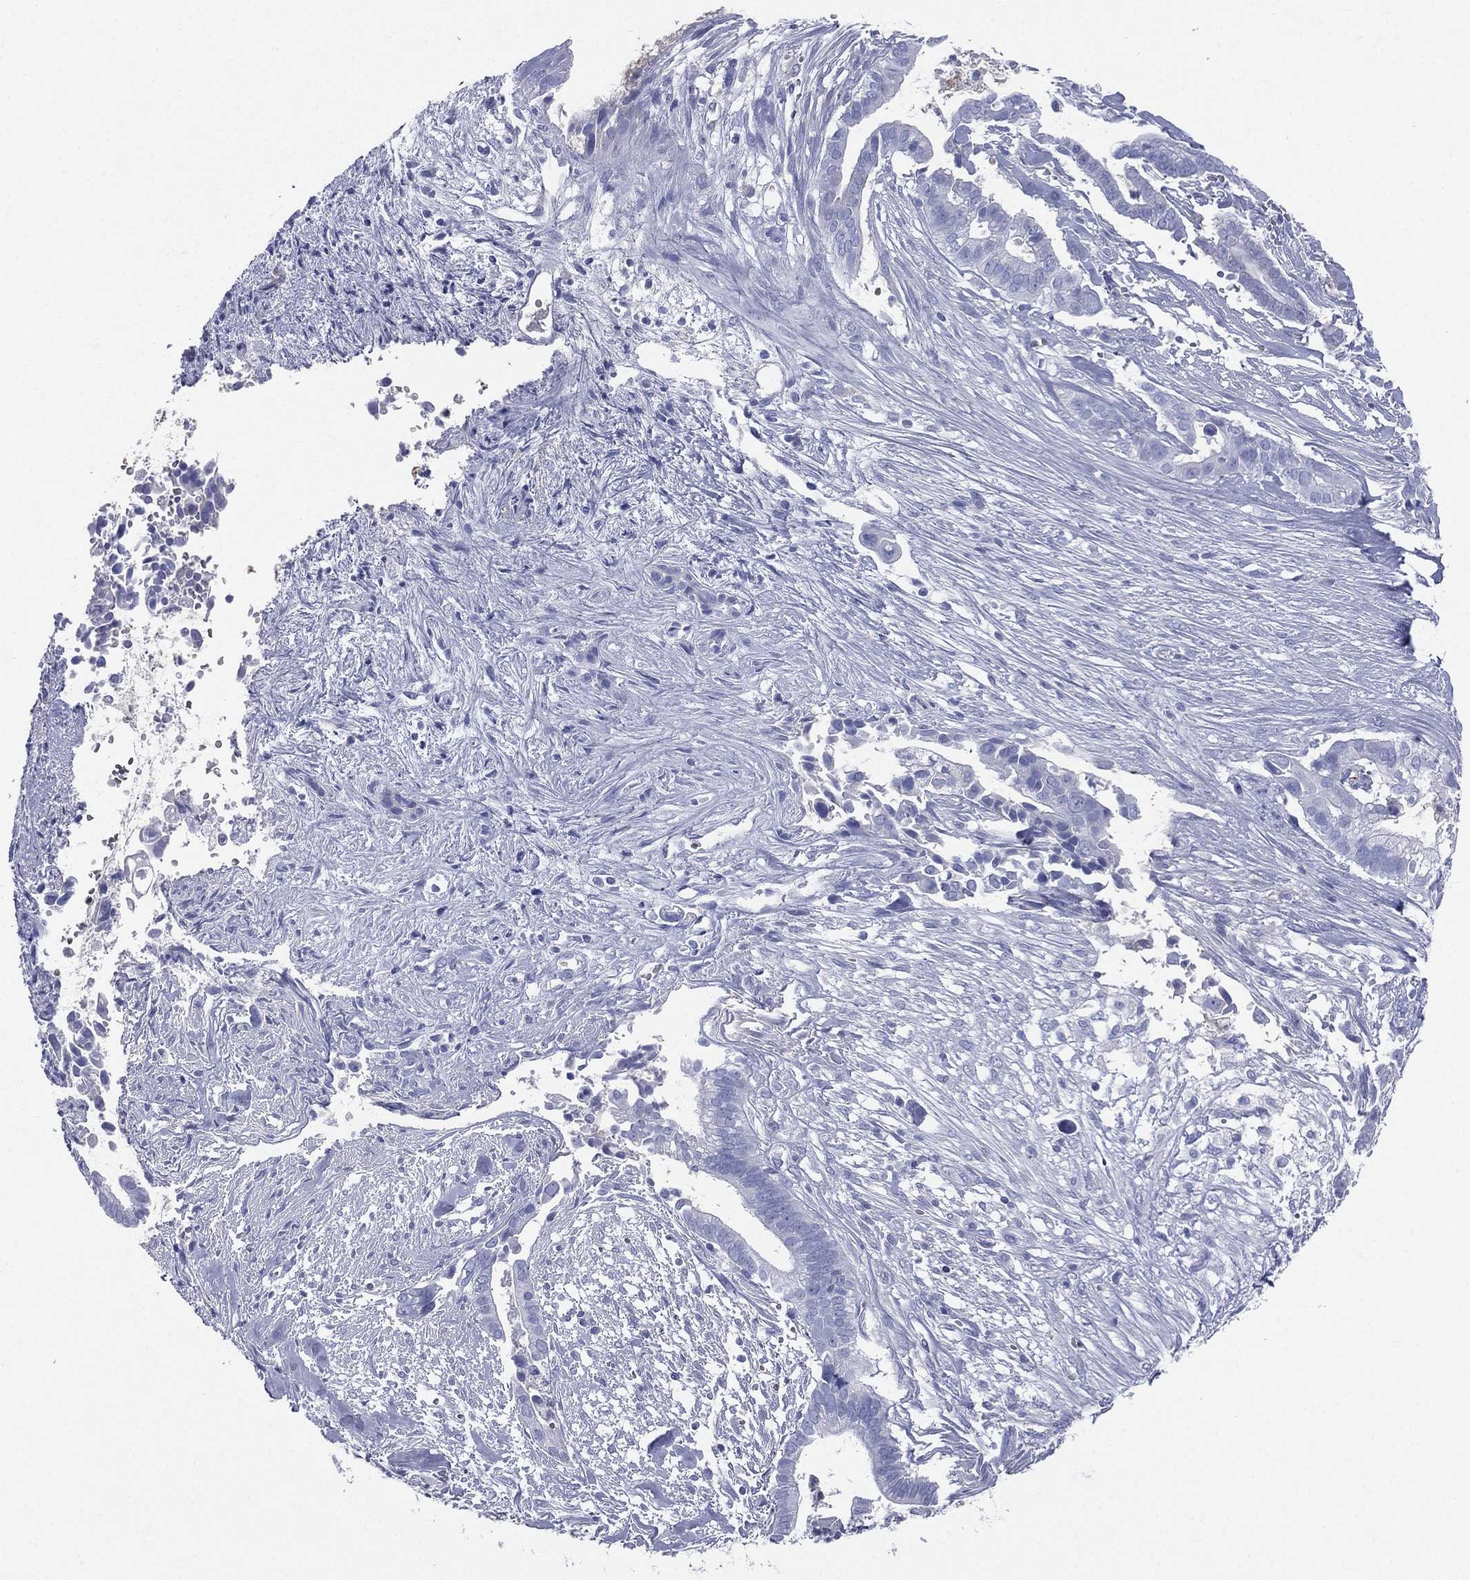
{"staining": {"intensity": "negative", "quantity": "none", "location": "none"}, "tissue": "pancreatic cancer", "cell_type": "Tumor cells", "image_type": "cancer", "snomed": [{"axis": "morphology", "description": "Adenocarcinoma, NOS"}, {"axis": "topography", "description": "Pancreas"}], "caption": "There is no significant positivity in tumor cells of pancreatic cancer (adenocarcinoma).", "gene": "HP", "patient": {"sex": "male", "age": 61}}